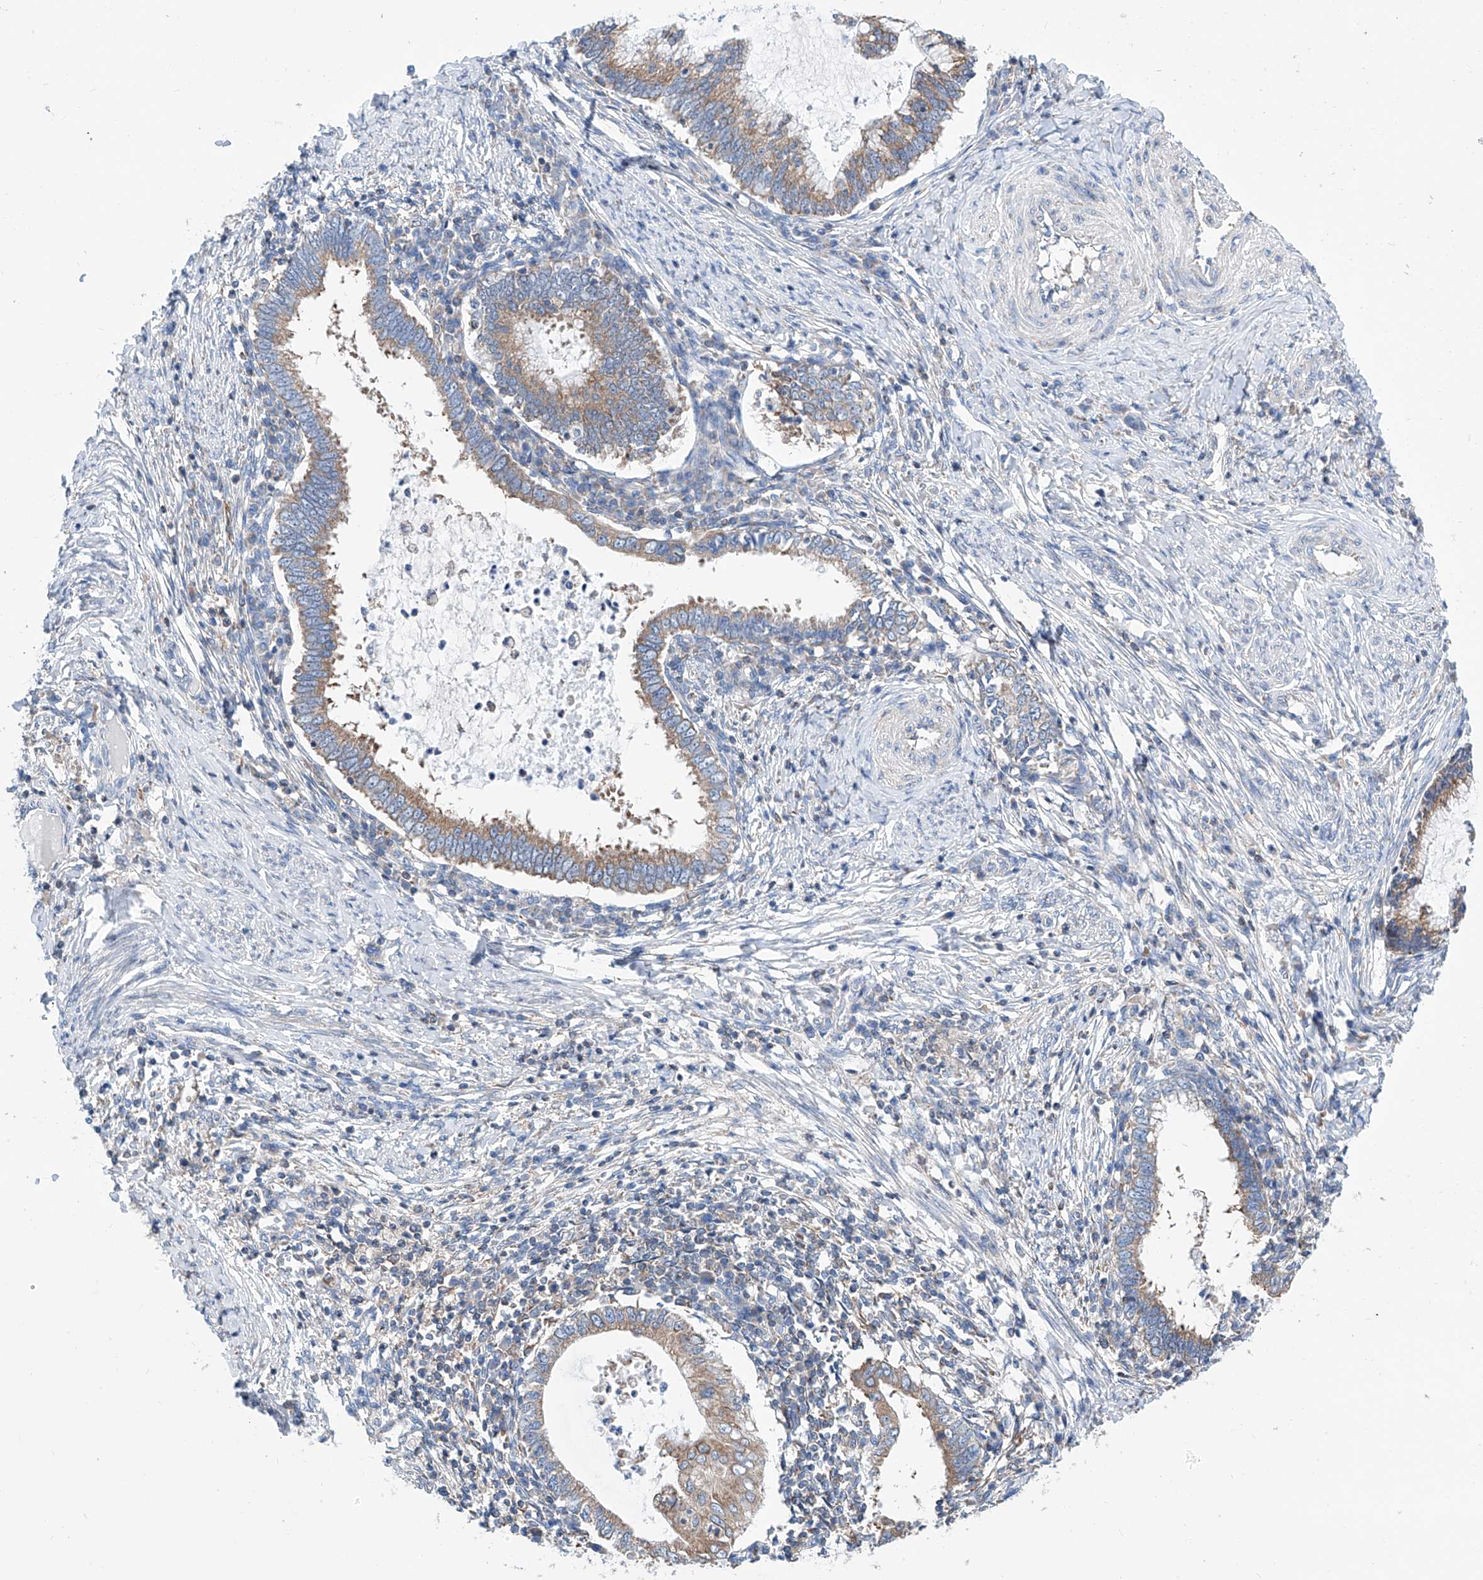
{"staining": {"intensity": "weak", "quantity": "25%-75%", "location": "cytoplasmic/membranous"}, "tissue": "cervical cancer", "cell_type": "Tumor cells", "image_type": "cancer", "snomed": [{"axis": "morphology", "description": "Adenocarcinoma, NOS"}, {"axis": "topography", "description": "Cervix"}], "caption": "A low amount of weak cytoplasmic/membranous expression is appreciated in approximately 25%-75% of tumor cells in cervical cancer (adenocarcinoma) tissue. (Stains: DAB in brown, nuclei in blue, Microscopy: brightfield microscopy at high magnification).", "gene": "MAD2L1", "patient": {"sex": "female", "age": 36}}